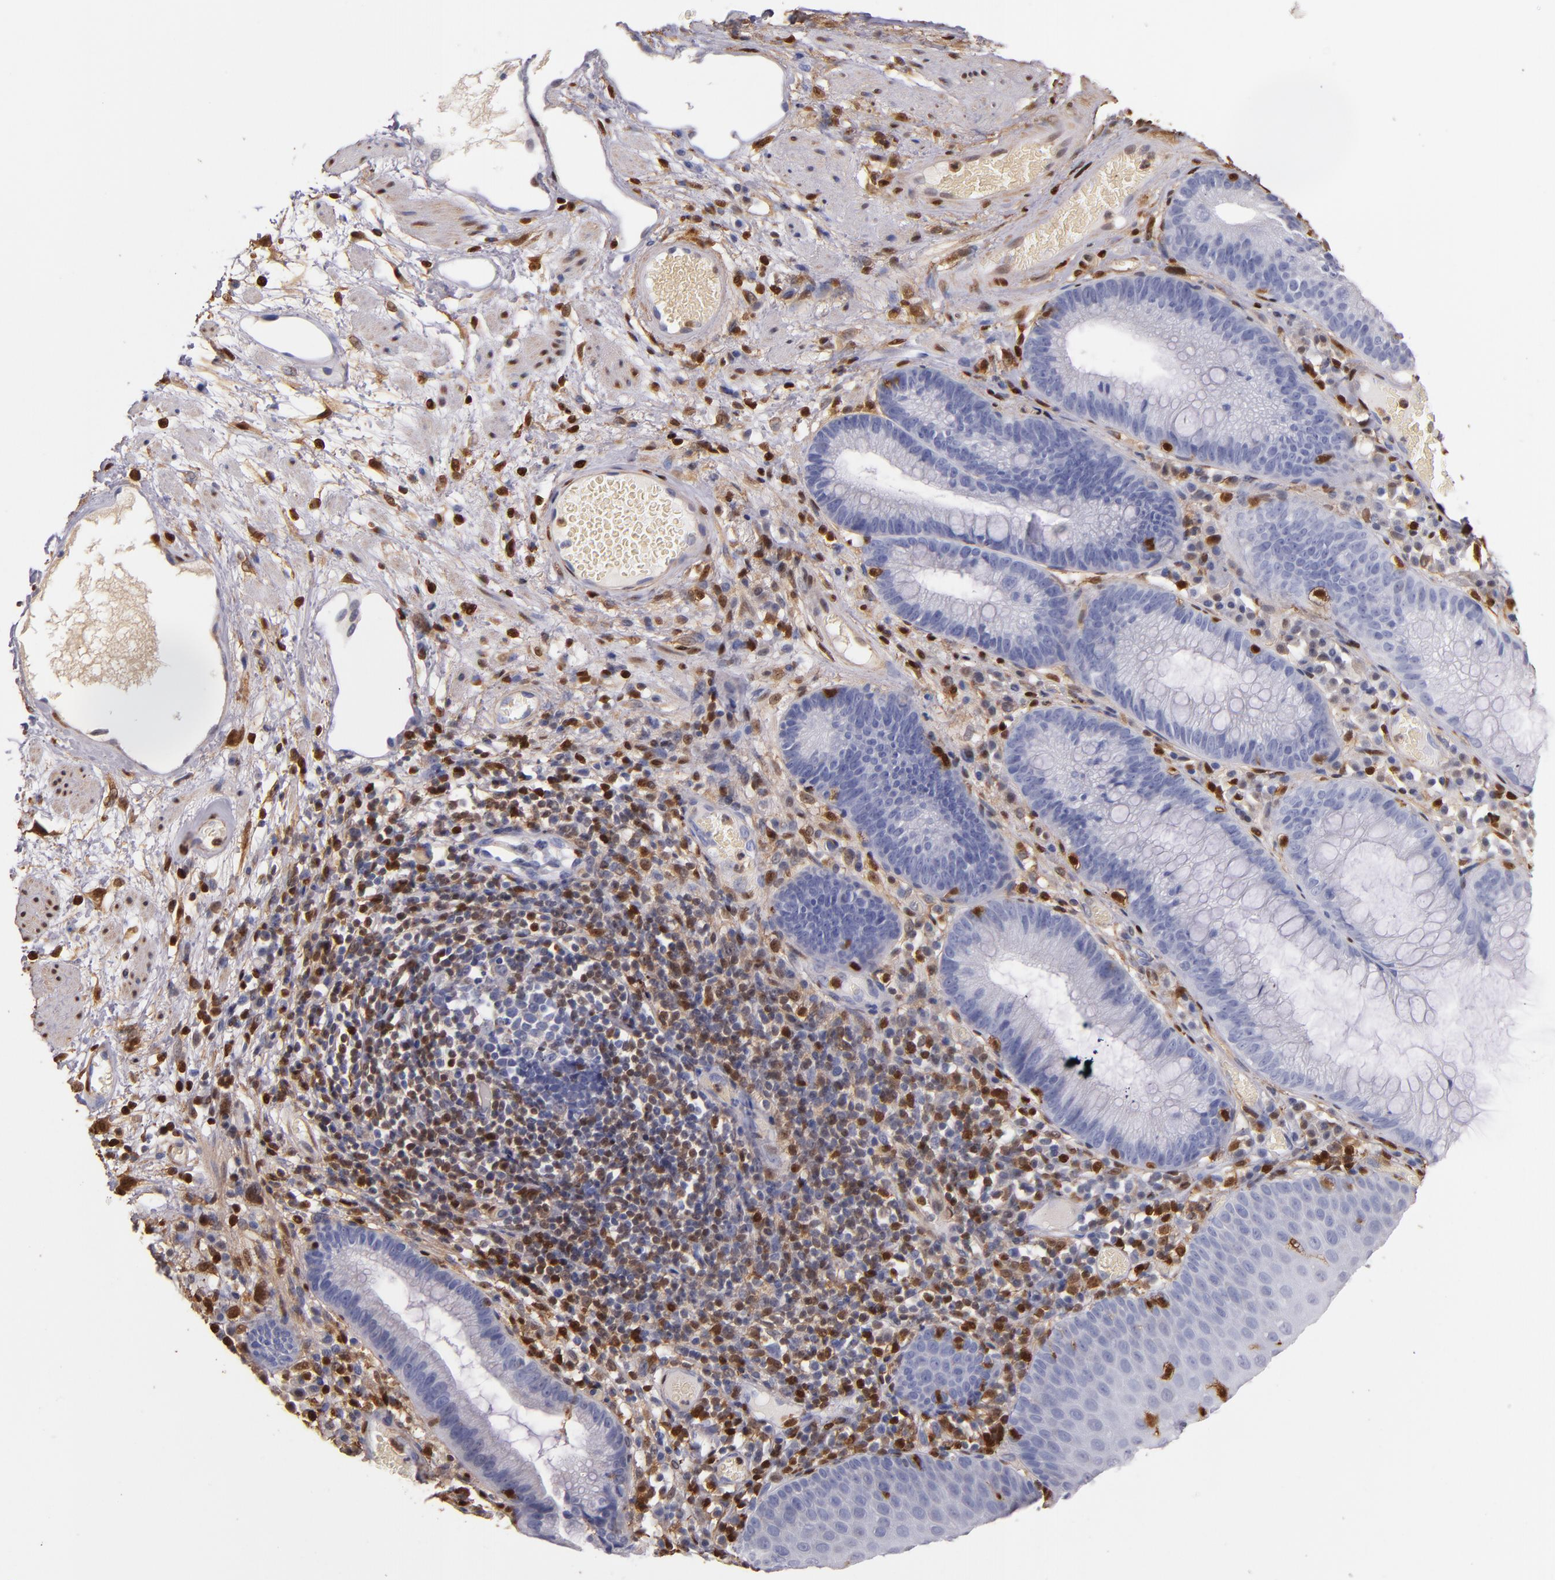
{"staining": {"intensity": "negative", "quantity": "none", "location": "none"}, "tissue": "skin", "cell_type": "Epidermal cells", "image_type": "normal", "snomed": [{"axis": "morphology", "description": "Normal tissue, NOS"}, {"axis": "morphology", "description": "Hemorrhoids"}, {"axis": "morphology", "description": "Inflammation, NOS"}, {"axis": "topography", "description": "Anal"}], "caption": "Image shows no protein staining in epidermal cells of normal skin.", "gene": "S100A4", "patient": {"sex": "male", "age": 60}}